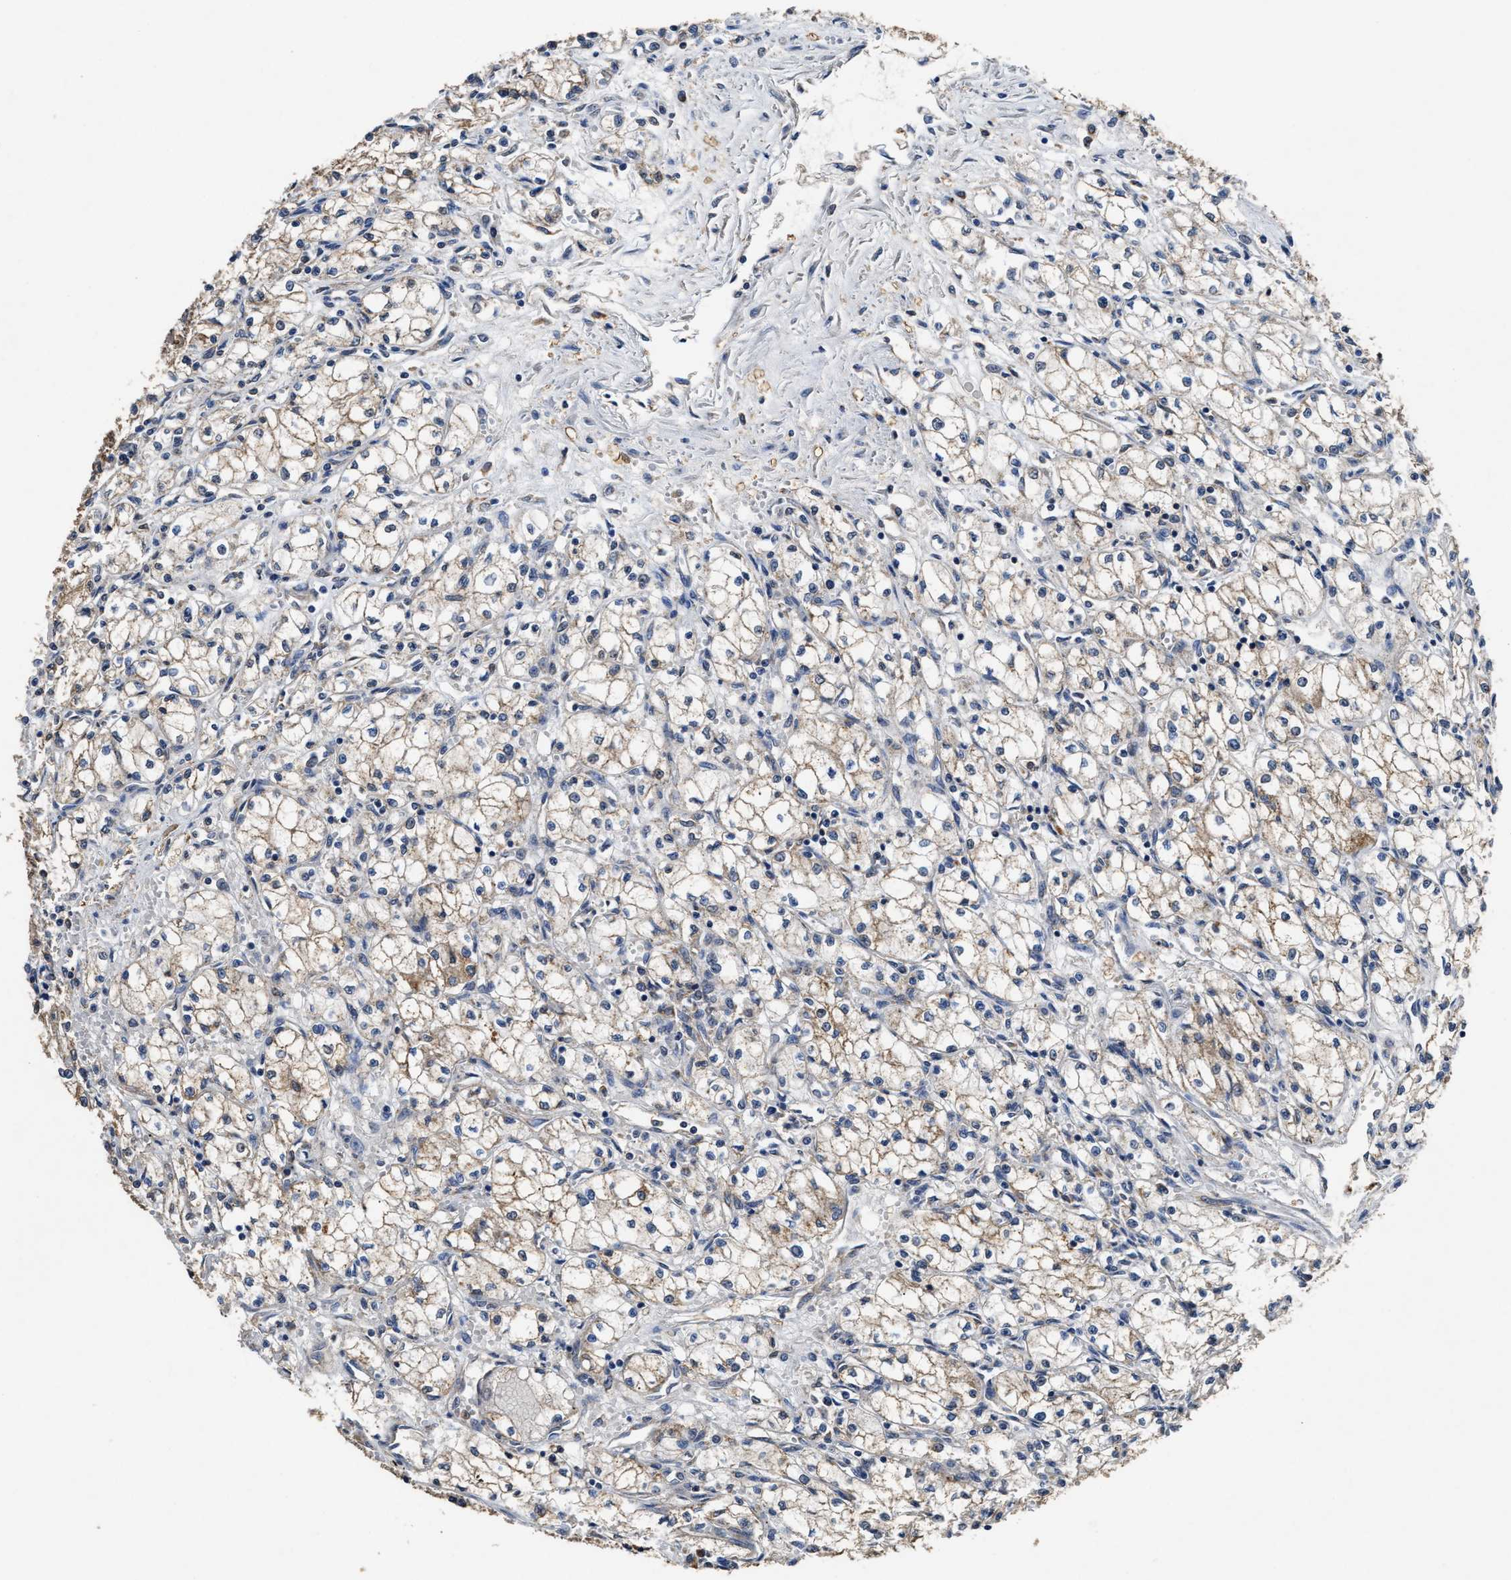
{"staining": {"intensity": "weak", "quantity": ">75%", "location": "cytoplasmic/membranous"}, "tissue": "renal cancer", "cell_type": "Tumor cells", "image_type": "cancer", "snomed": [{"axis": "morphology", "description": "Normal tissue, NOS"}, {"axis": "morphology", "description": "Adenocarcinoma, NOS"}, {"axis": "topography", "description": "Kidney"}], "caption": "Immunohistochemistry (IHC) of adenocarcinoma (renal) exhibits low levels of weak cytoplasmic/membranous staining in about >75% of tumor cells.", "gene": "ACAT2", "patient": {"sex": "male", "age": 59}}